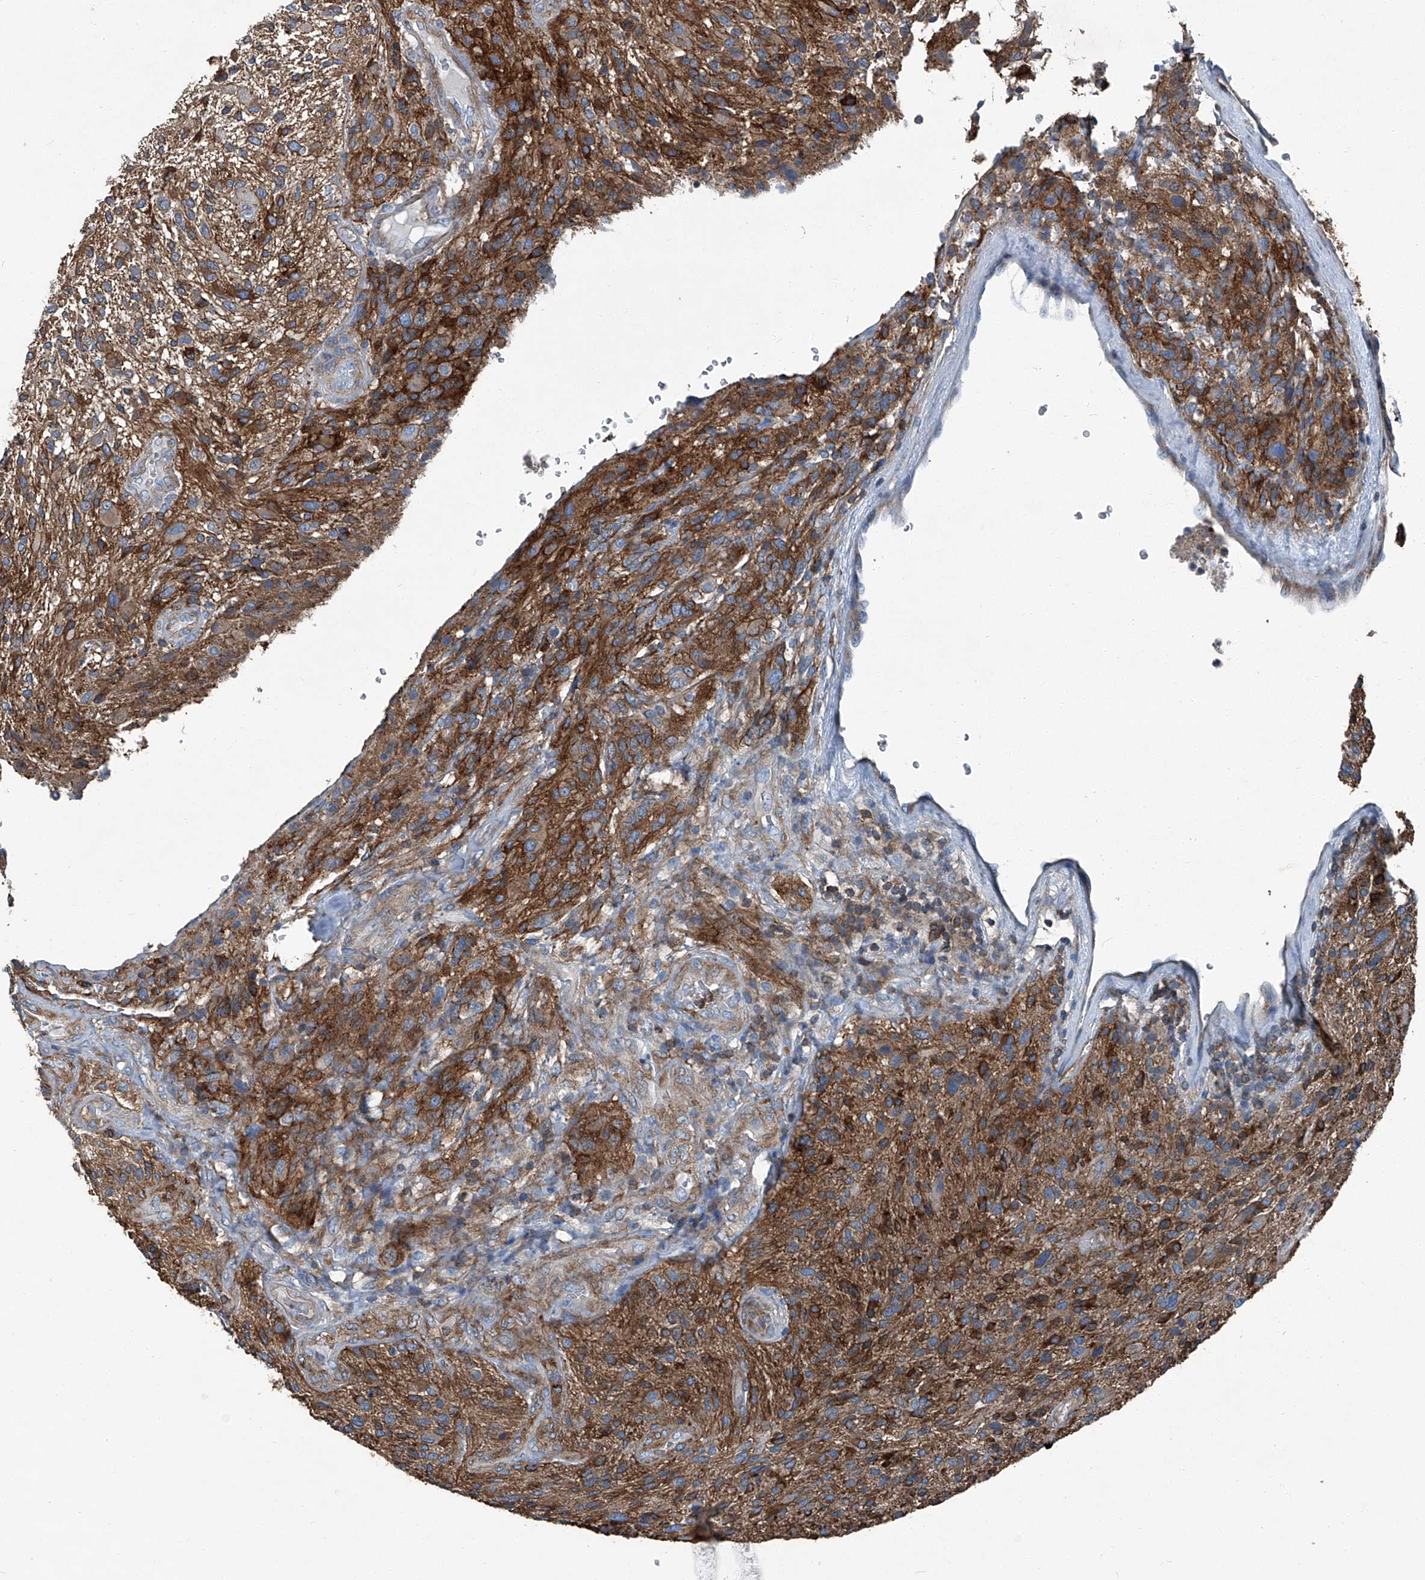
{"staining": {"intensity": "strong", "quantity": "25%-75%", "location": "cytoplasmic/membranous"}, "tissue": "glioma", "cell_type": "Tumor cells", "image_type": "cancer", "snomed": [{"axis": "morphology", "description": "Glioma, malignant, High grade"}, {"axis": "topography", "description": "Brain"}], "caption": "Glioma was stained to show a protein in brown. There is high levels of strong cytoplasmic/membranous expression in approximately 25%-75% of tumor cells. The staining is performed using DAB brown chromogen to label protein expression. The nuclei are counter-stained blue using hematoxylin.", "gene": "SEPTIN7", "patient": {"sex": "male", "age": 47}}